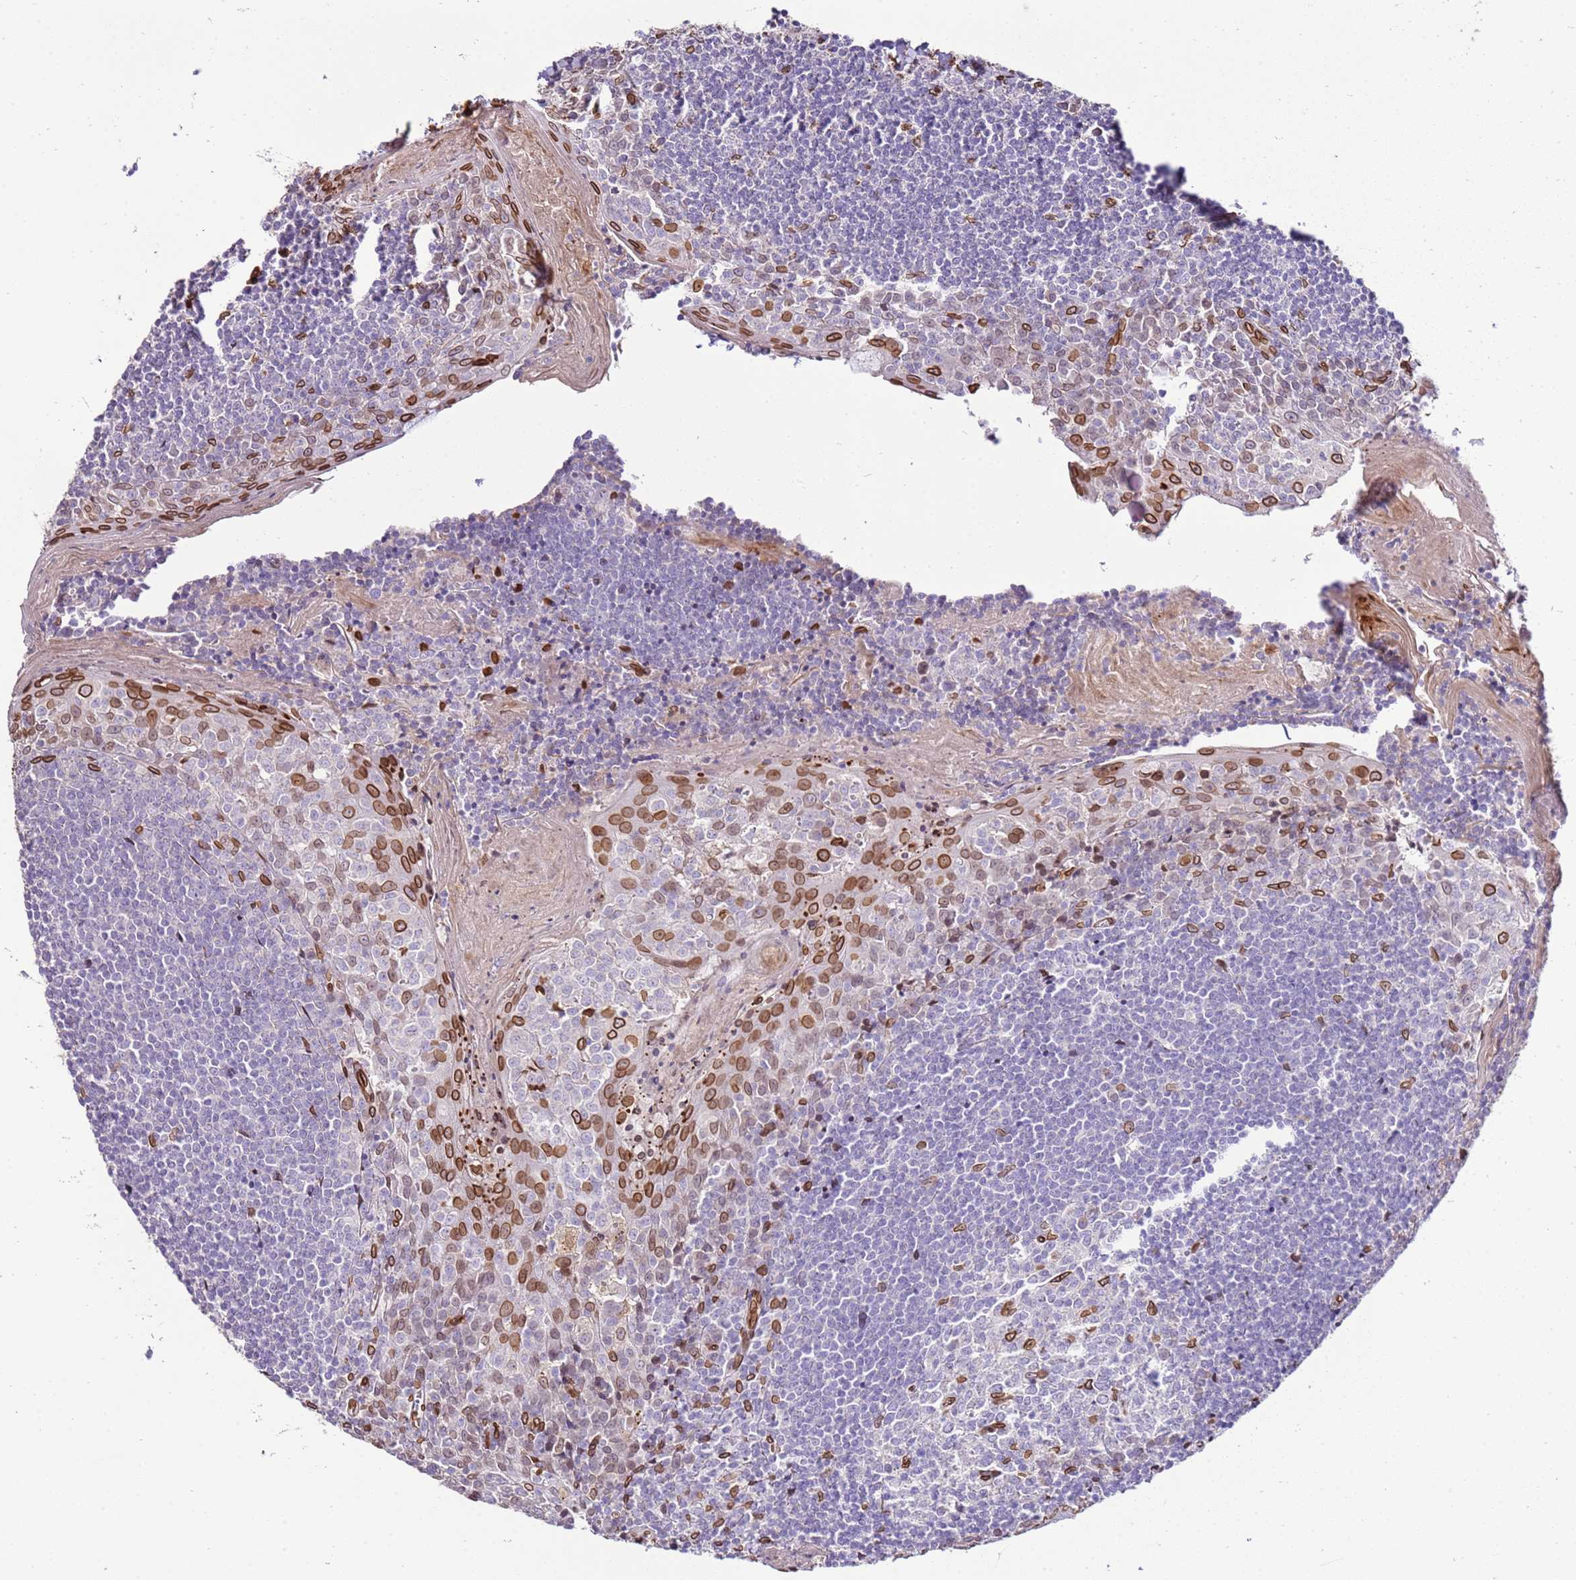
{"staining": {"intensity": "strong", "quantity": "<25%", "location": "cytoplasmic/membranous,nuclear"}, "tissue": "tonsil", "cell_type": "Germinal center cells", "image_type": "normal", "snomed": [{"axis": "morphology", "description": "Normal tissue, NOS"}, {"axis": "topography", "description": "Tonsil"}], "caption": "Brown immunohistochemical staining in normal human tonsil shows strong cytoplasmic/membranous,nuclear staining in approximately <25% of germinal center cells.", "gene": "TMEM47", "patient": {"sex": "male", "age": 27}}